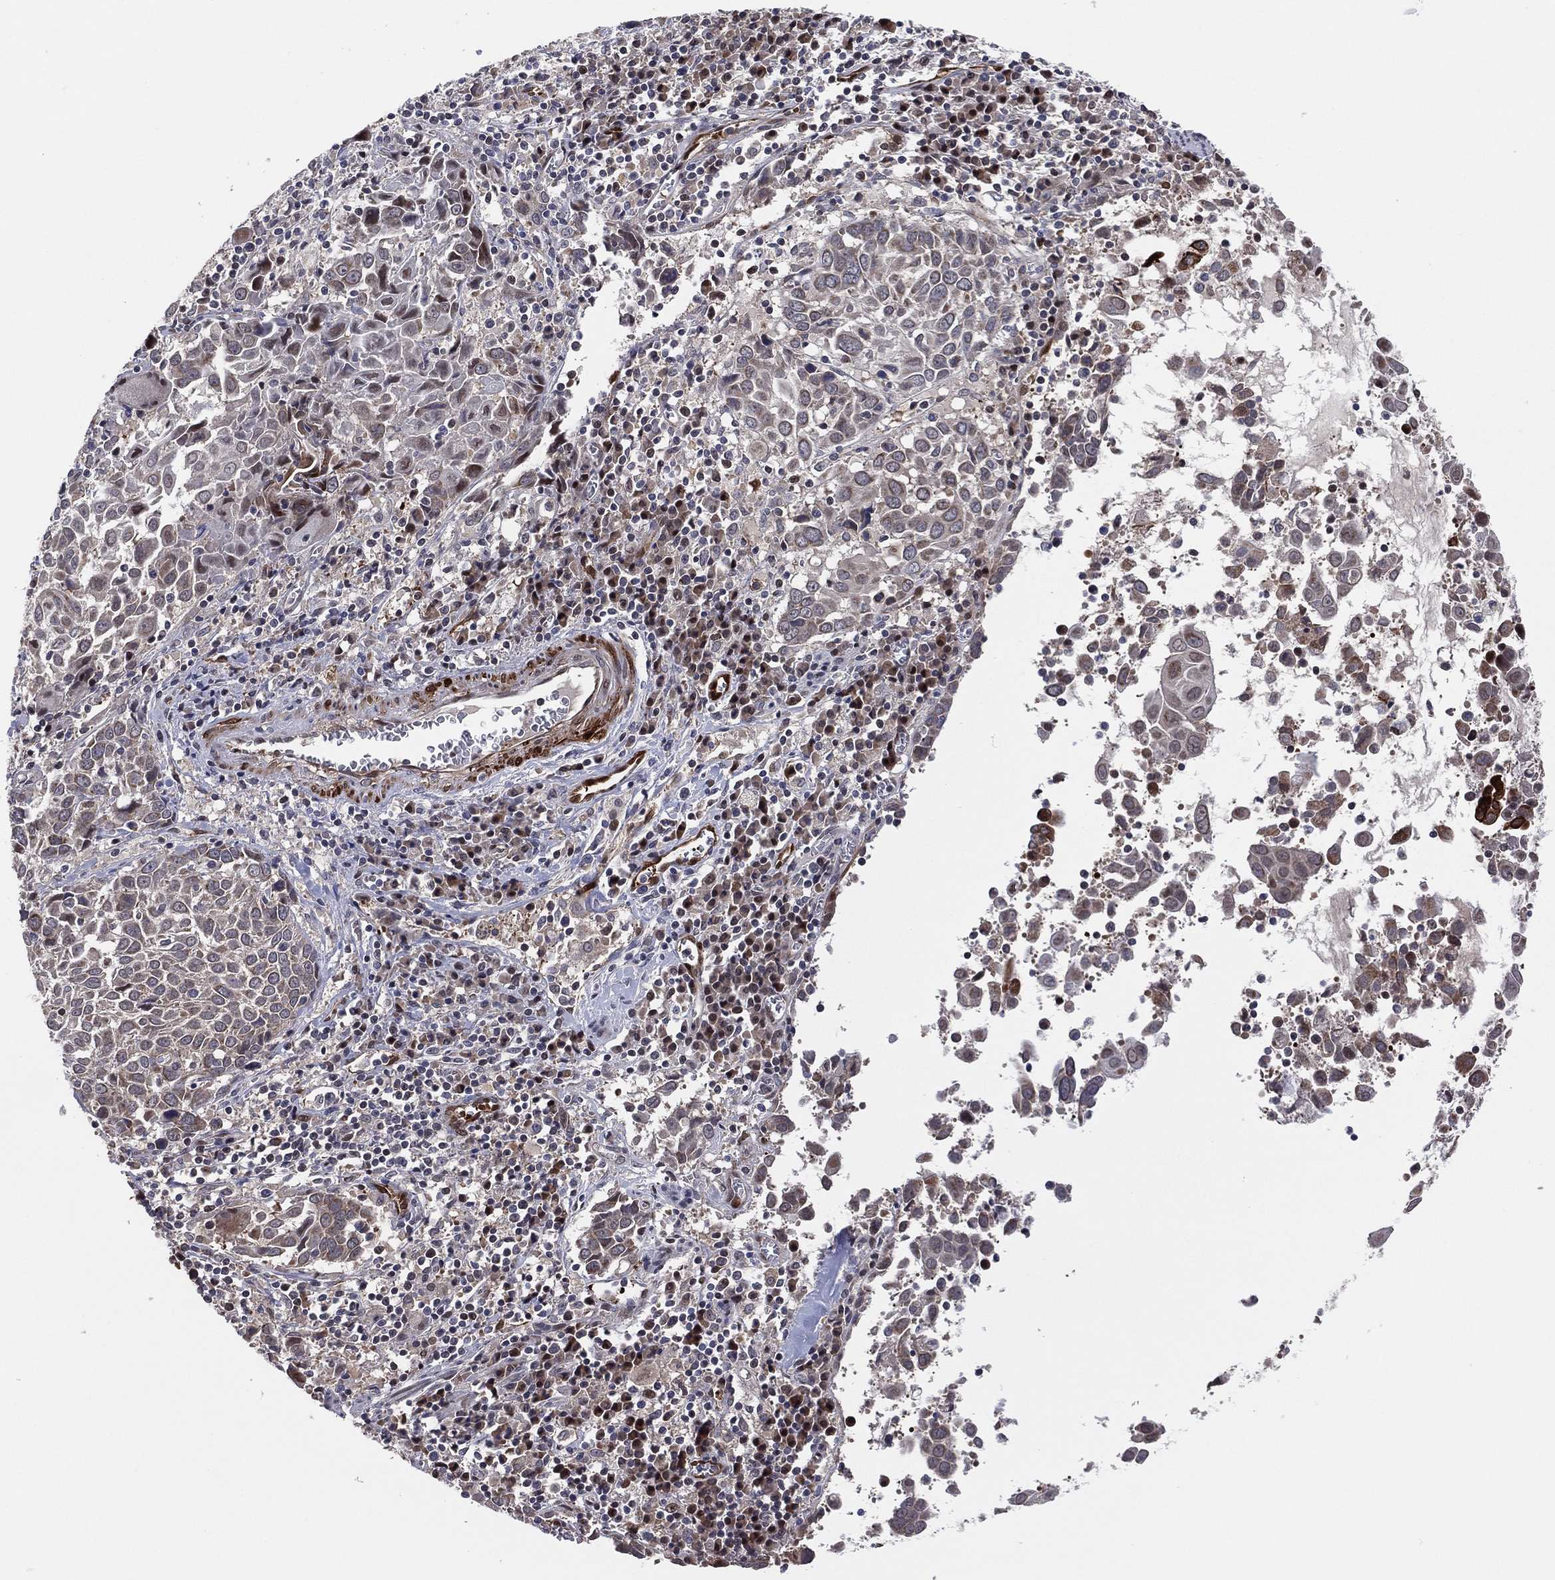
{"staining": {"intensity": "moderate", "quantity": "<25%", "location": "cytoplasmic/membranous"}, "tissue": "lung cancer", "cell_type": "Tumor cells", "image_type": "cancer", "snomed": [{"axis": "morphology", "description": "Squamous cell carcinoma, NOS"}, {"axis": "topography", "description": "Lung"}], "caption": "Human lung squamous cell carcinoma stained for a protein (brown) reveals moderate cytoplasmic/membranous positive positivity in about <25% of tumor cells.", "gene": "SNCG", "patient": {"sex": "male", "age": 57}}